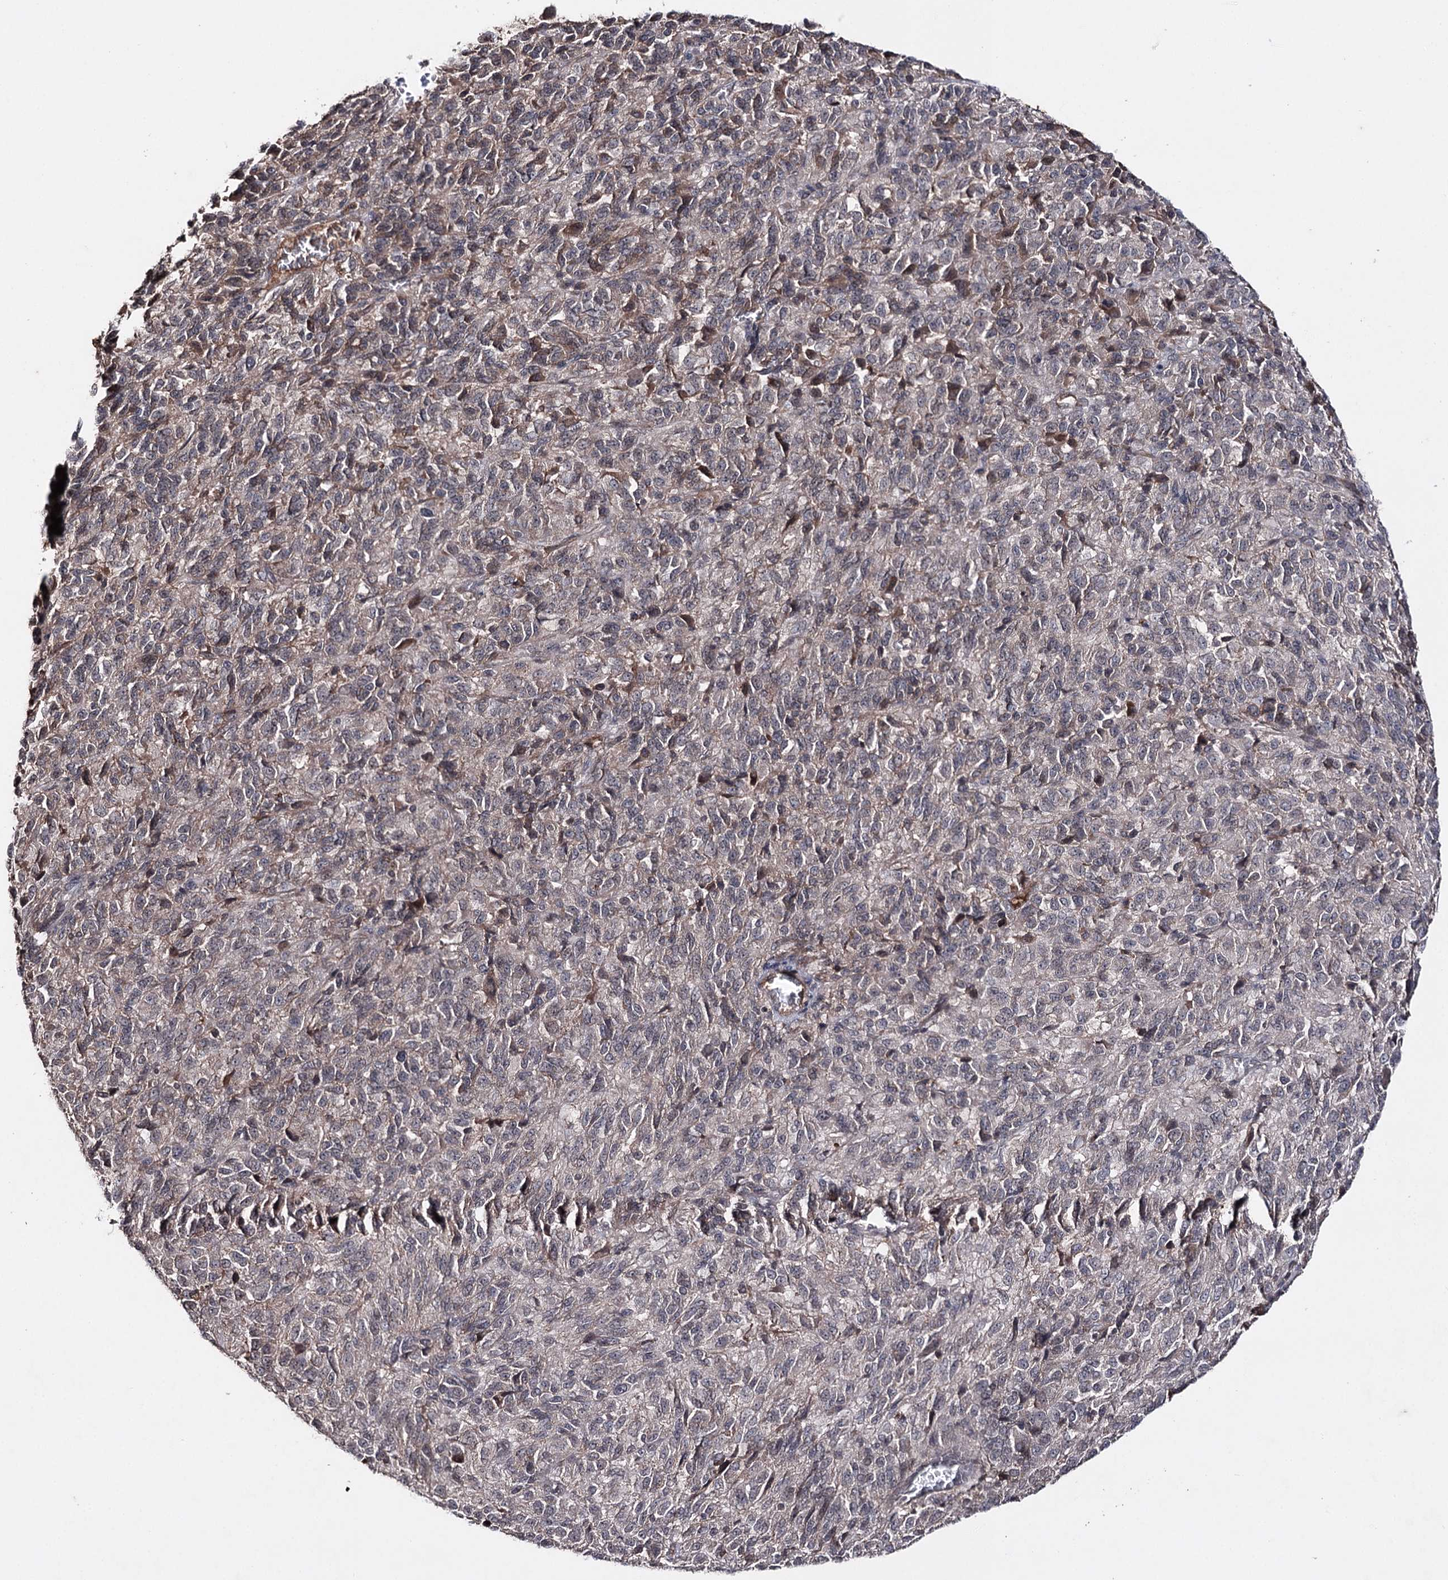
{"staining": {"intensity": "negative", "quantity": "none", "location": "none"}, "tissue": "melanoma", "cell_type": "Tumor cells", "image_type": "cancer", "snomed": [{"axis": "morphology", "description": "Malignant melanoma, Metastatic site"}, {"axis": "topography", "description": "Lung"}], "caption": "Immunohistochemical staining of human melanoma shows no significant staining in tumor cells.", "gene": "SYNGR3", "patient": {"sex": "male", "age": 64}}